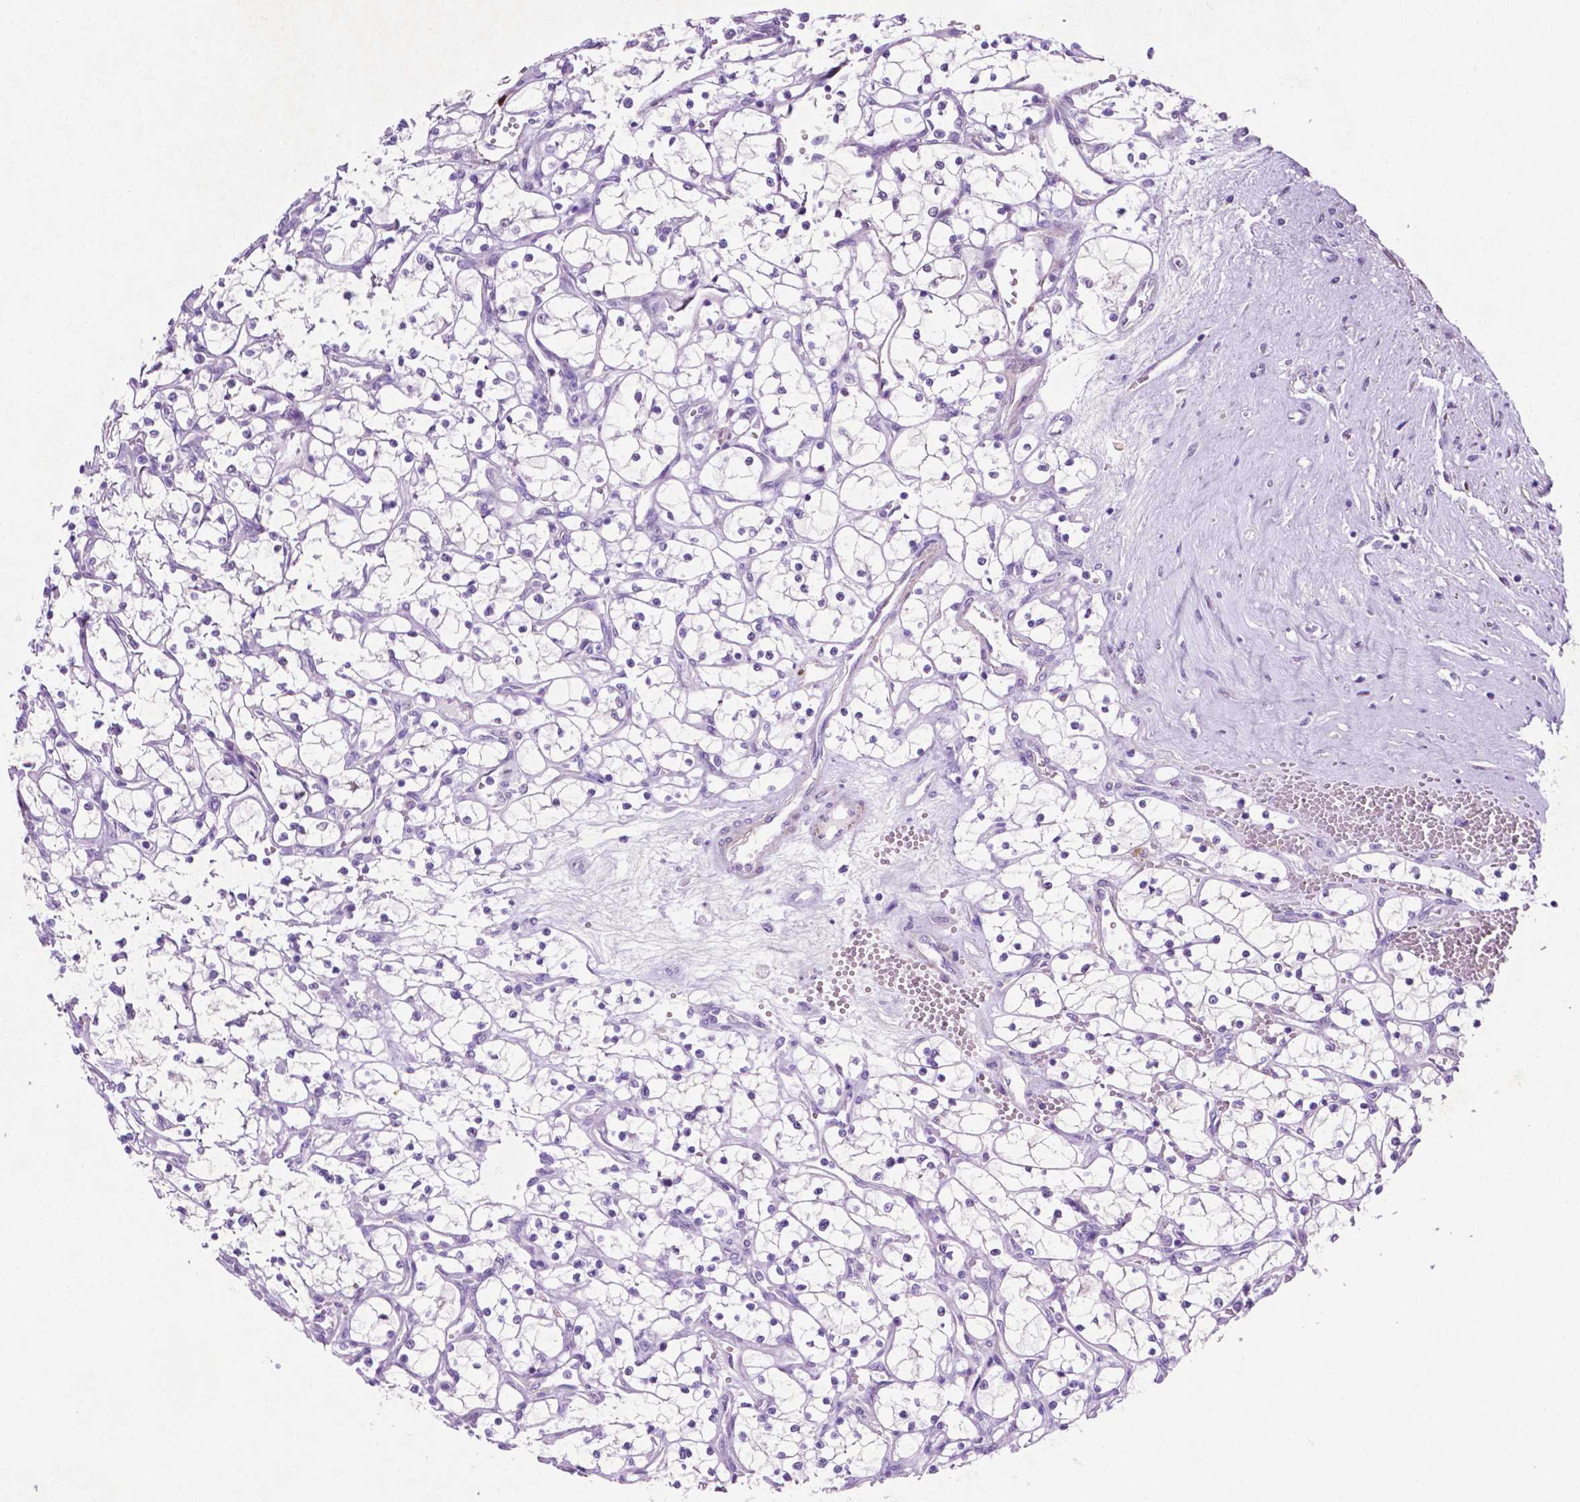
{"staining": {"intensity": "negative", "quantity": "none", "location": "none"}, "tissue": "renal cancer", "cell_type": "Tumor cells", "image_type": "cancer", "snomed": [{"axis": "morphology", "description": "Adenocarcinoma, NOS"}, {"axis": "topography", "description": "Kidney"}], "caption": "Immunohistochemistry (IHC) of human renal cancer demonstrates no positivity in tumor cells.", "gene": "ASPG", "patient": {"sex": "female", "age": 69}}